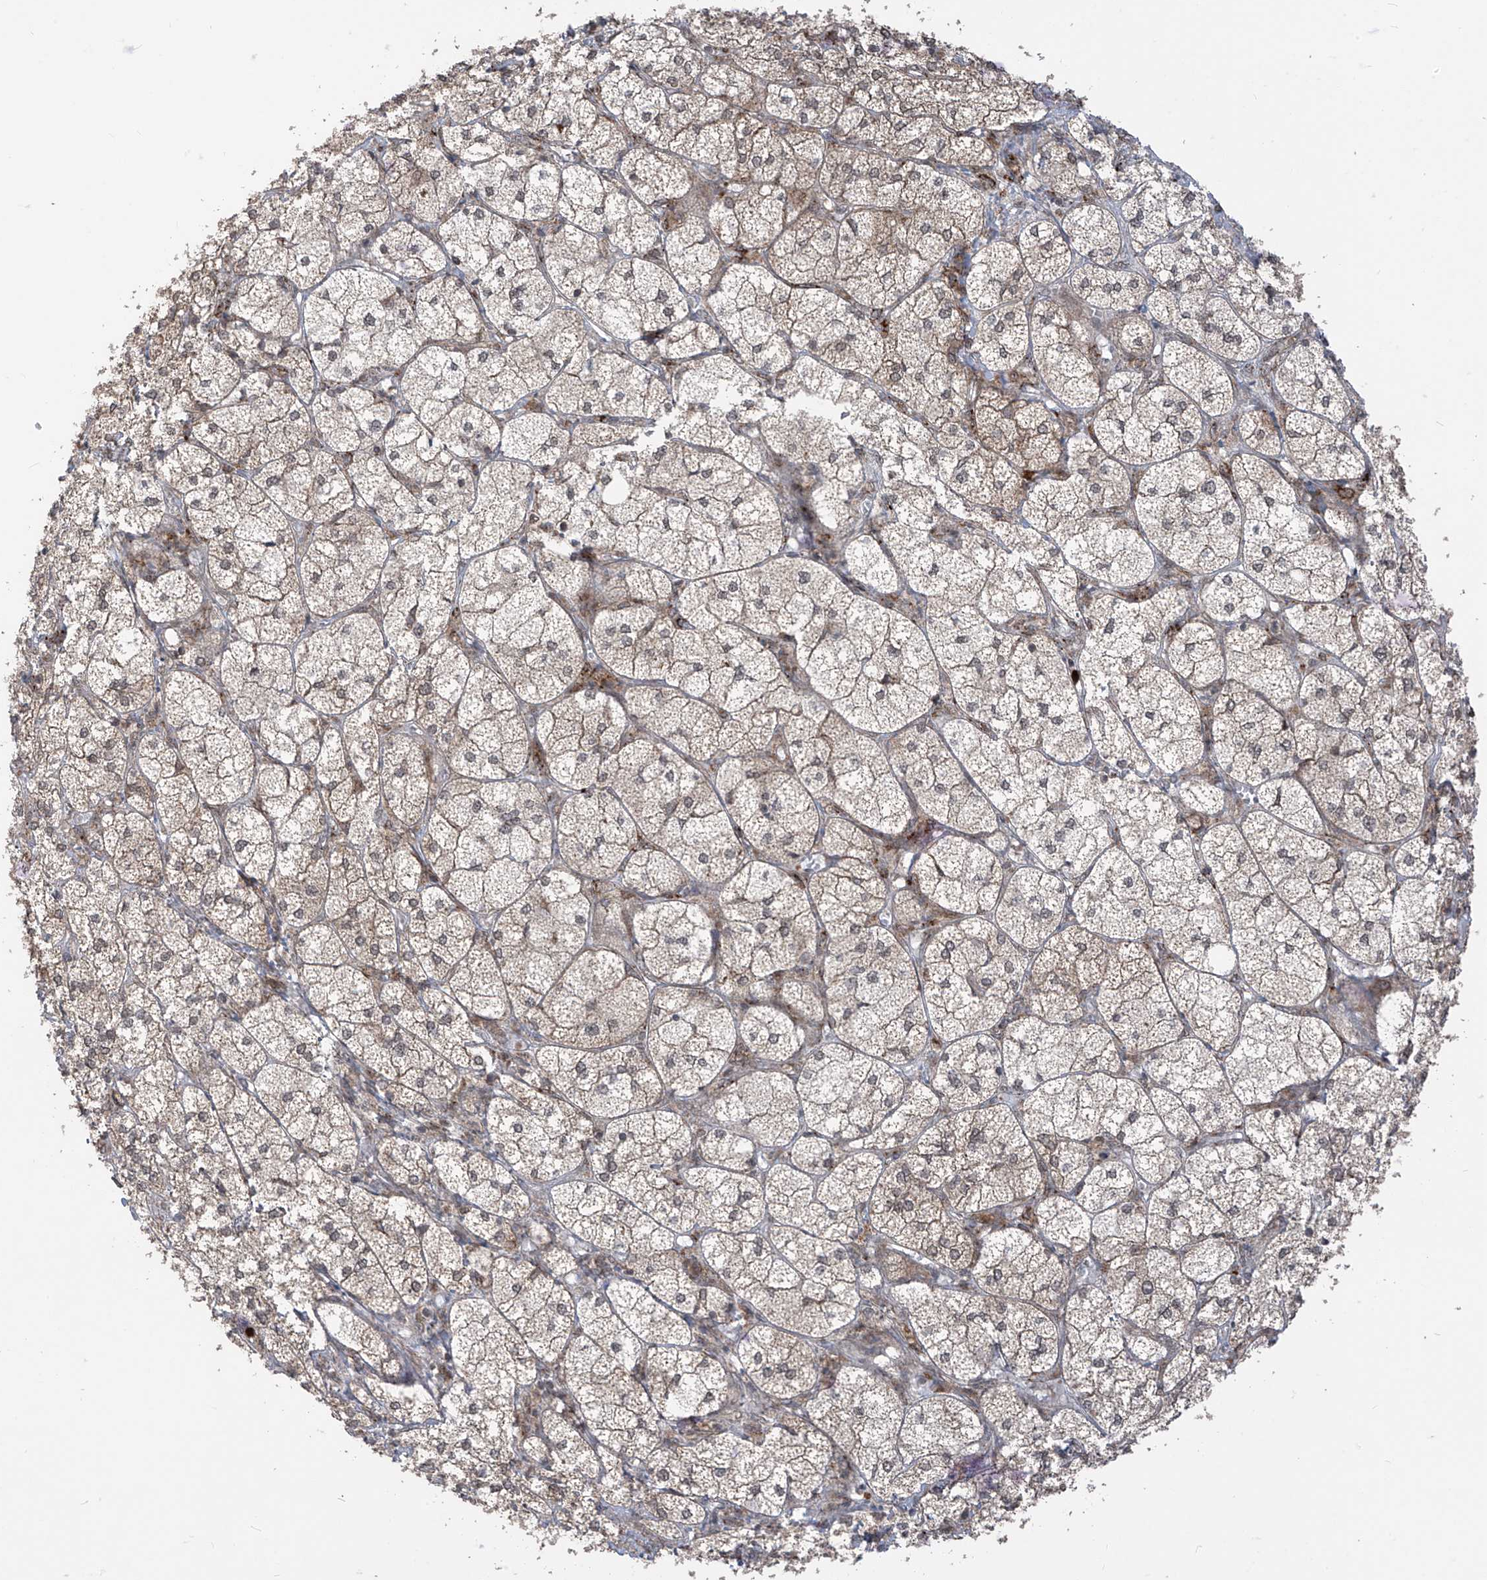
{"staining": {"intensity": "moderate", "quantity": "25%-75%", "location": "cytoplasmic/membranous"}, "tissue": "adrenal gland", "cell_type": "Glandular cells", "image_type": "normal", "snomed": [{"axis": "morphology", "description": "Normal tissue, NOS"}, {"axis": "topography", "description": "Adrenal gland"}], "caption": "Immunohistochemistry staining of unremarkable adrenal gland, which demonstrates medium levels of moderate cytoplasmic/membranous positivity in approximately 25%-75% of glandular cells indicating moderate cytoplasmic/membranous protein positivity. The staining was performed using DAB (3,3'-diaminobenzidine) (brown) for protein detection and nuclei were counterstained in hematoxylin (blue).", "gene": "PDE11A", "patient": {"sex": "female", "age": 61}}